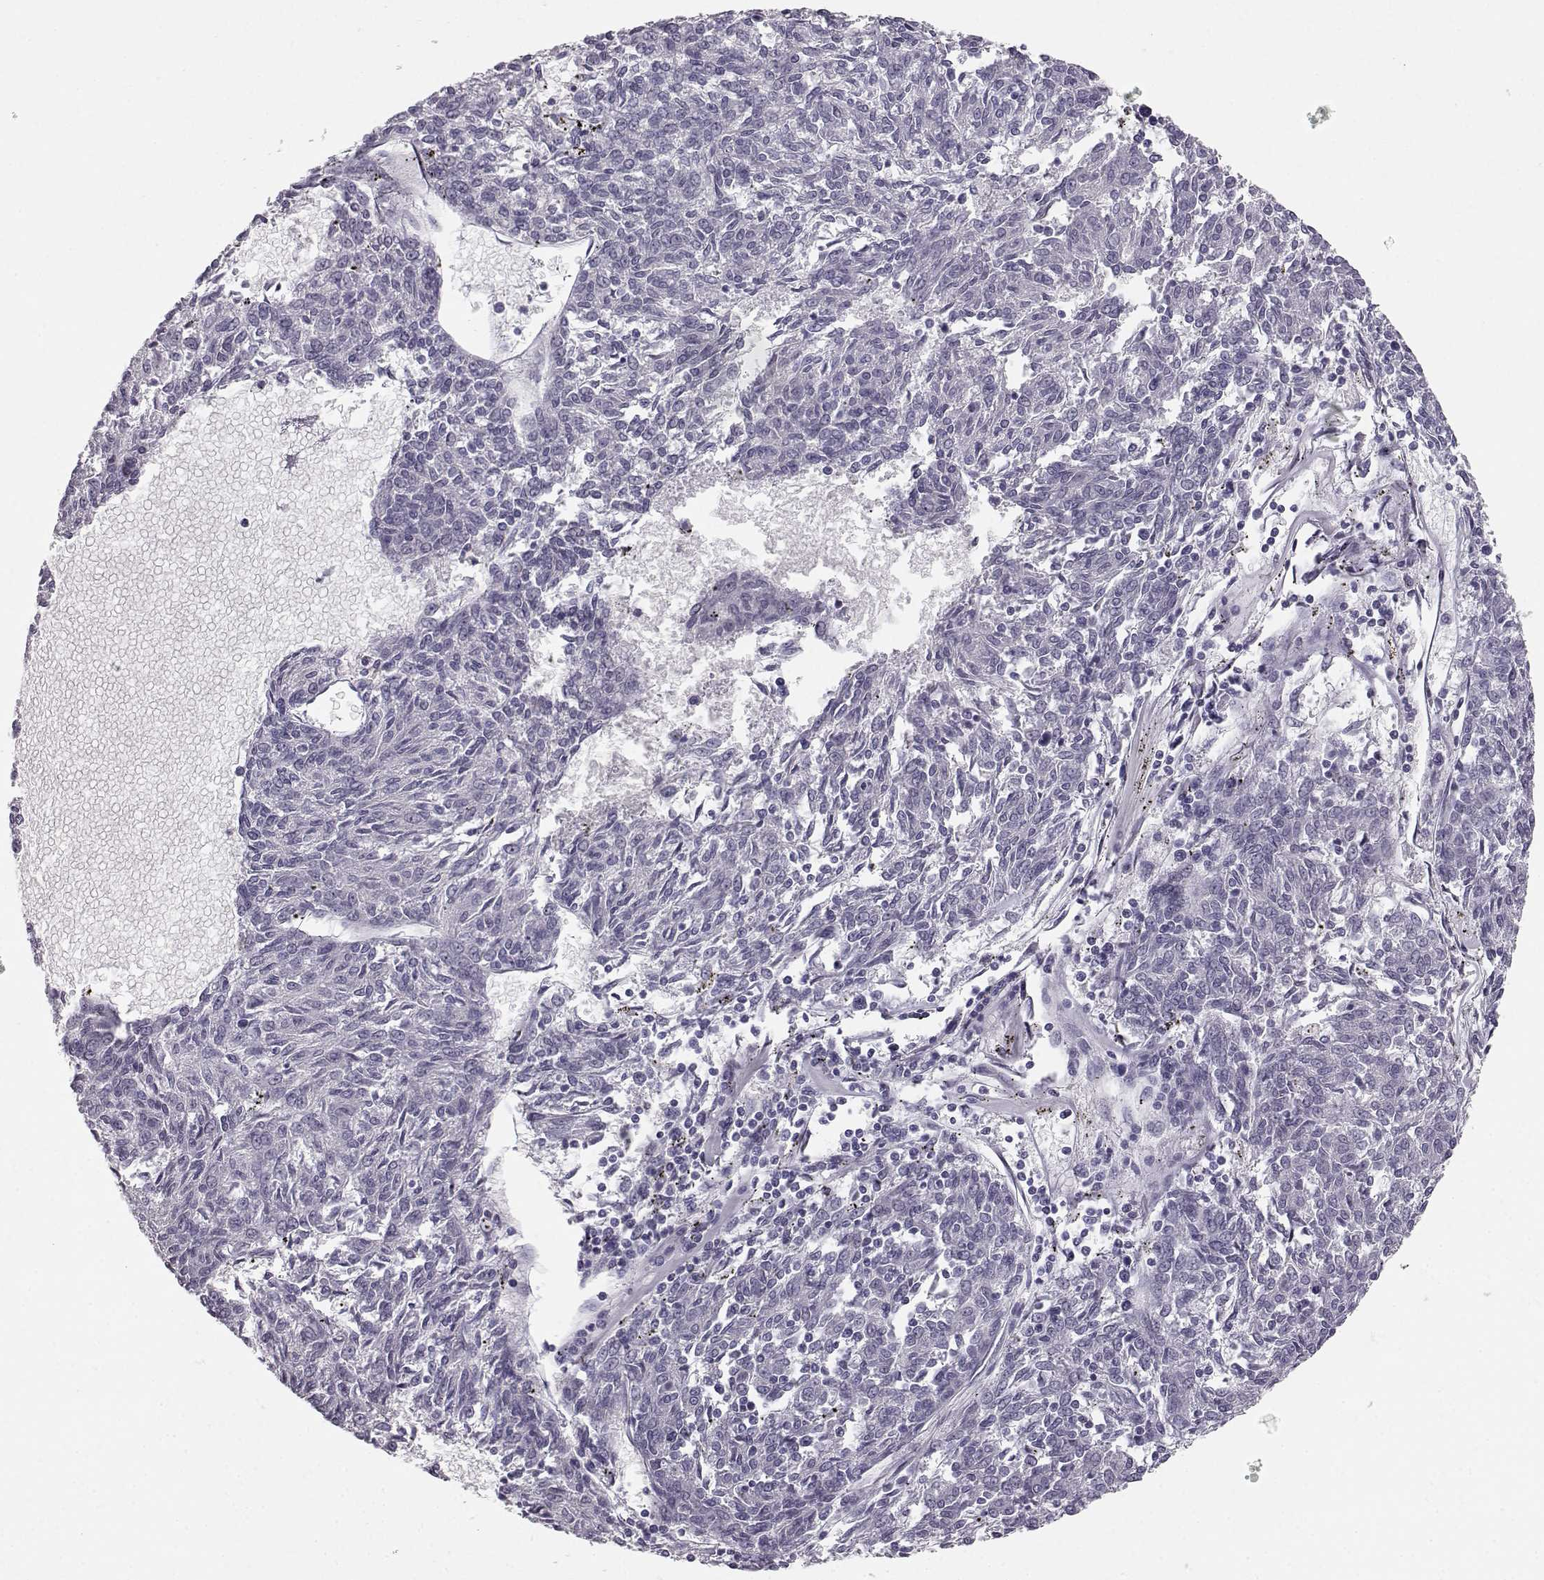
{"staining": {"intensity": "negative", "quantity": "none", "location": "none"}, "tissue": "melanoma", "cell_type": "Tumor cells", "image_type": "cancer", "snomed": [{"axis": "morphology", "description": "Malignant melanoma, NOS"}, {"axis": "topography", "description": "Skin"}], "caption": "There is no significant staining in tumor cells of malignant melanoma. (DAB immunohistochemistry (IHC) with hematoxylin counter stain).", "gene": "MYCBPAP", "patient": {"sex": "female", "age": 72}}